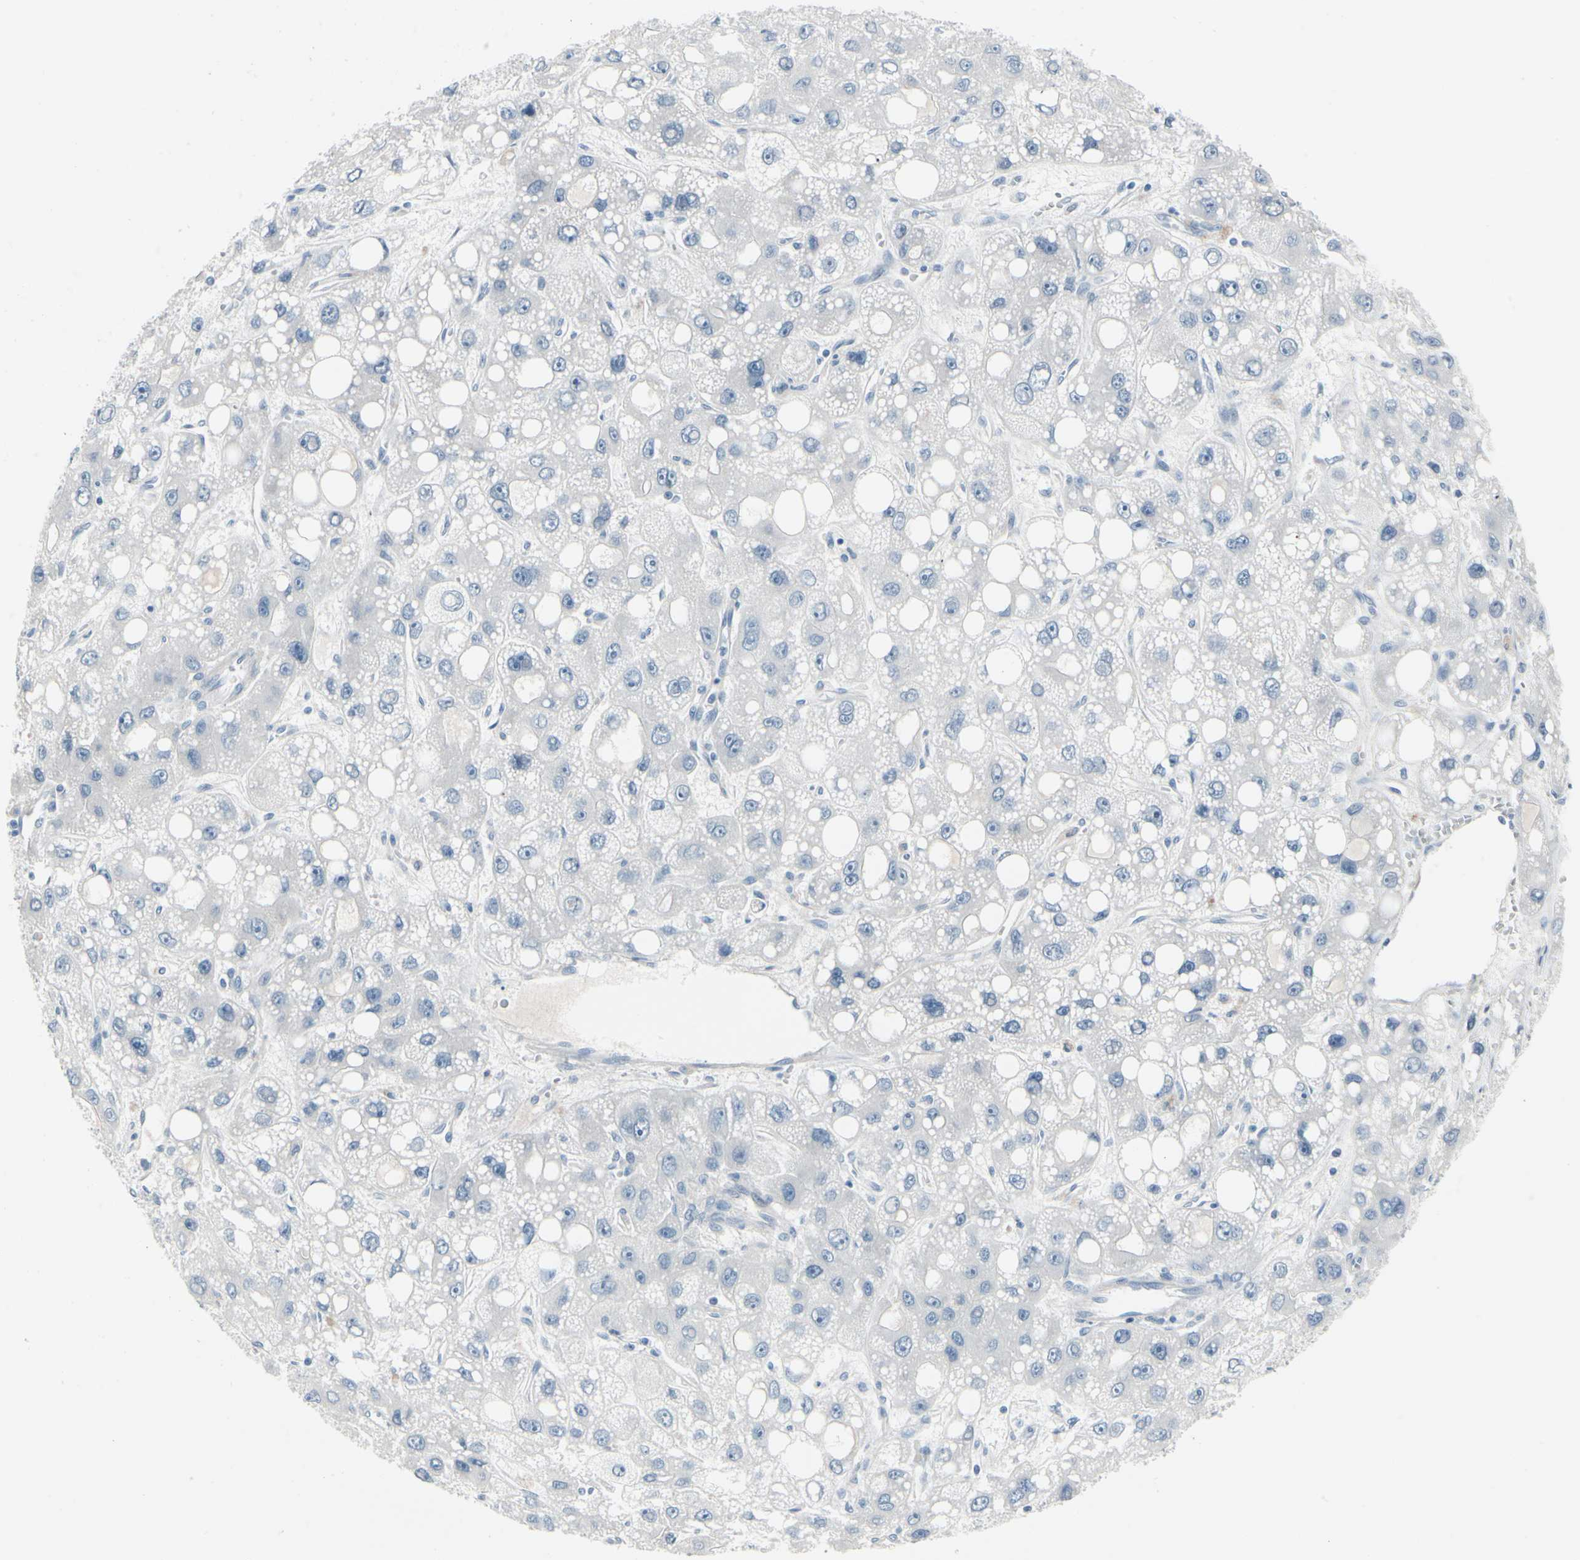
{"staining": {"intensity": "negative", "quantity": "none", "location": "none"}, "tissue": "liver cancer", "cell_type": "Tumor cells", "image_type": "cancer", "snomed": [{"axis": "morphology", "description": "Carcinoma, Hepatocellular, NOS"}, {"axis": "topography", "description": "Liver"}], "caption": "High magnification brightfield microscopy of hepatocellular carcinoma (liver) stained with DAB (brown) and counterstained with hematoxylin (blue): tumor cells show no significant expression.", "gene": "PGR", "patient": {"sex": "male", "age": 55}}